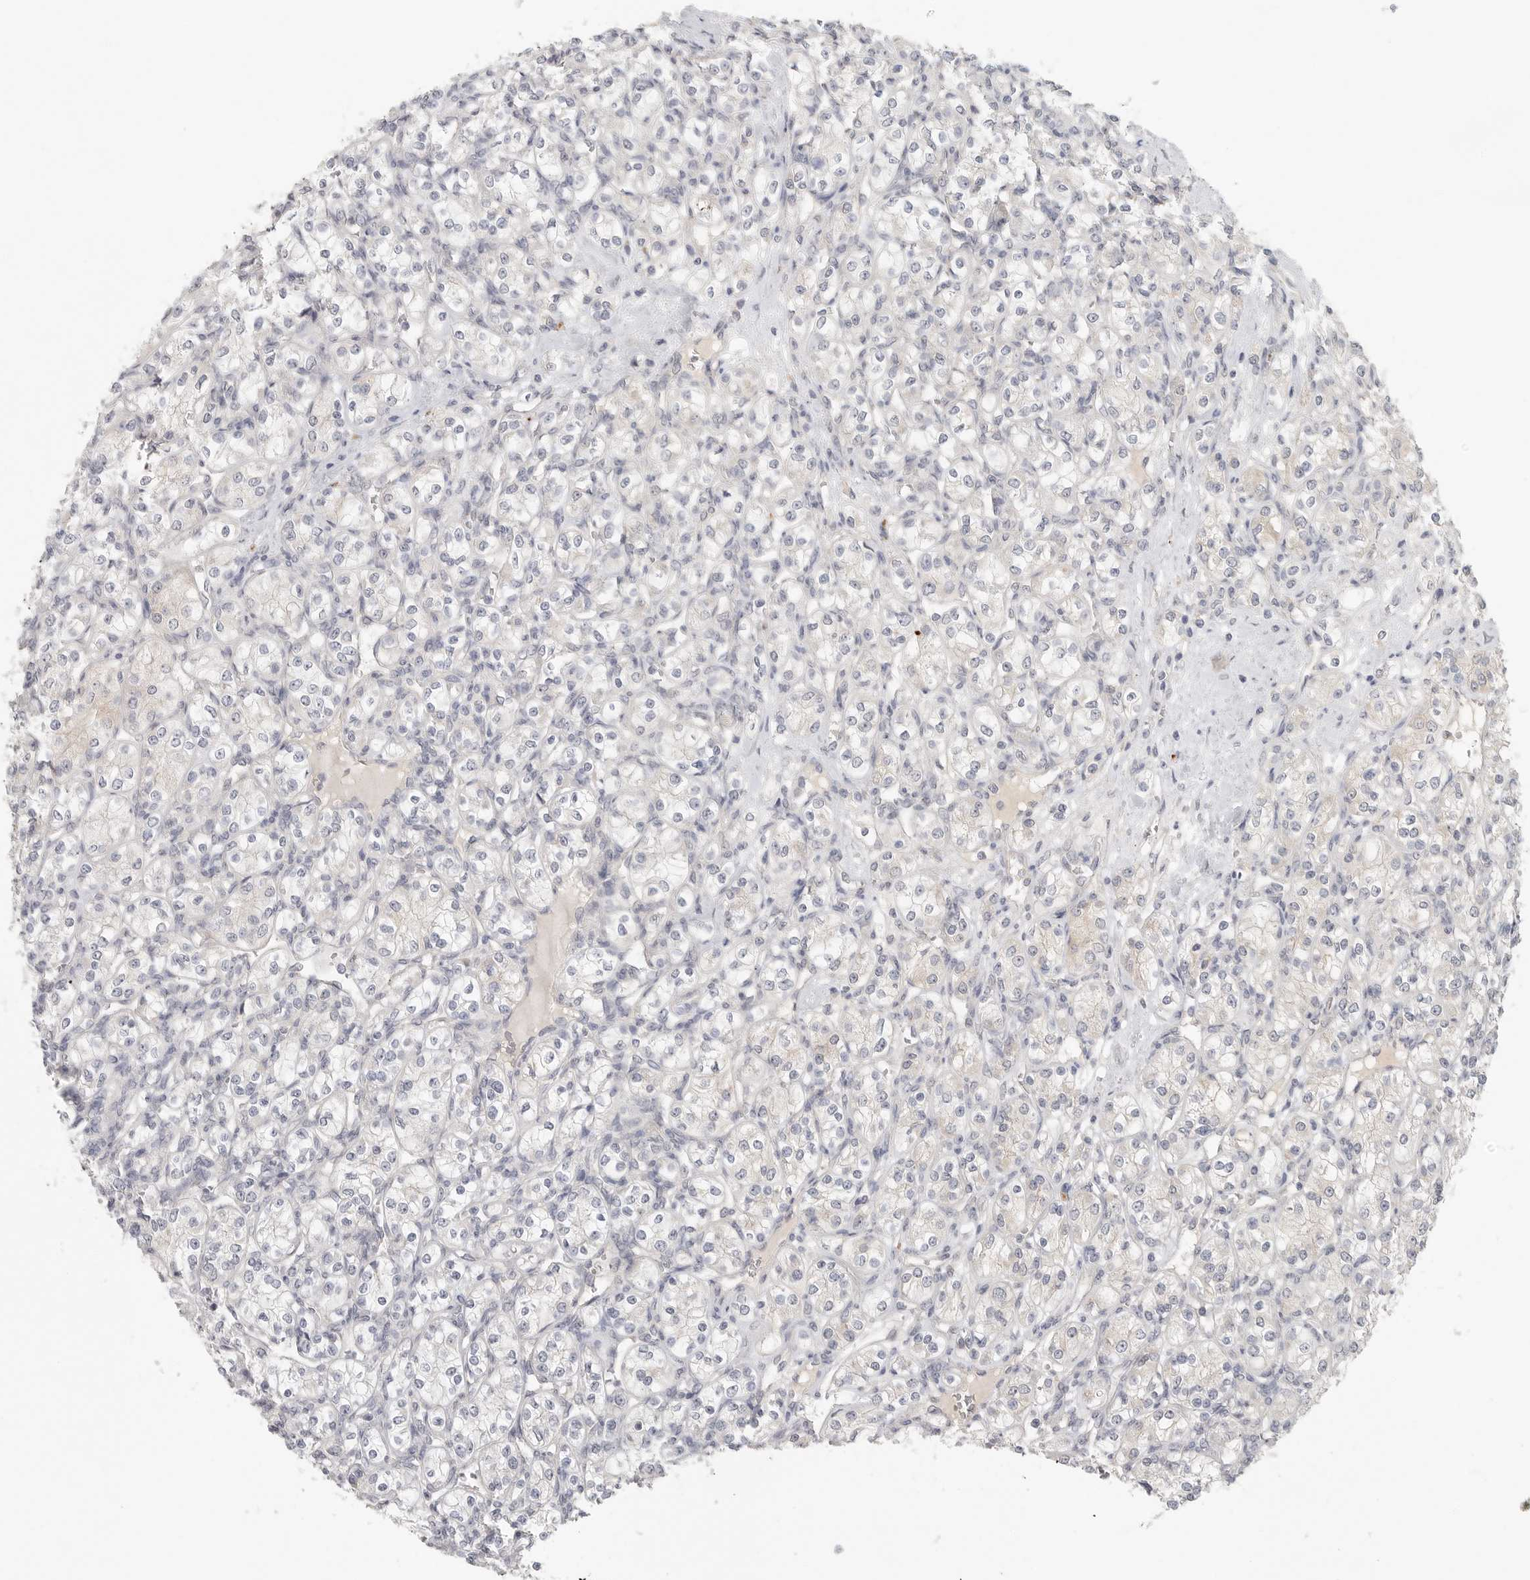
{"staining": {"intensity": "negative", "quantity": "none", "location": "none"}, "tissue": "renal cancer", "cell_type": "Tumor cells", "image_type": "cancer", "snomed": [{"axis": "morphology", "description": "Adenocarcinoma, NOS"}, {"axis": "topography", "description": "Kidney"}], "caption": "This is an immunohistochemistry (IHC) photomicrograph of renal adenocarcinoma. There is no positivity in tumor cells.", "gene": "HDAC6", "patient": {"sex": "male", "age": 77}}